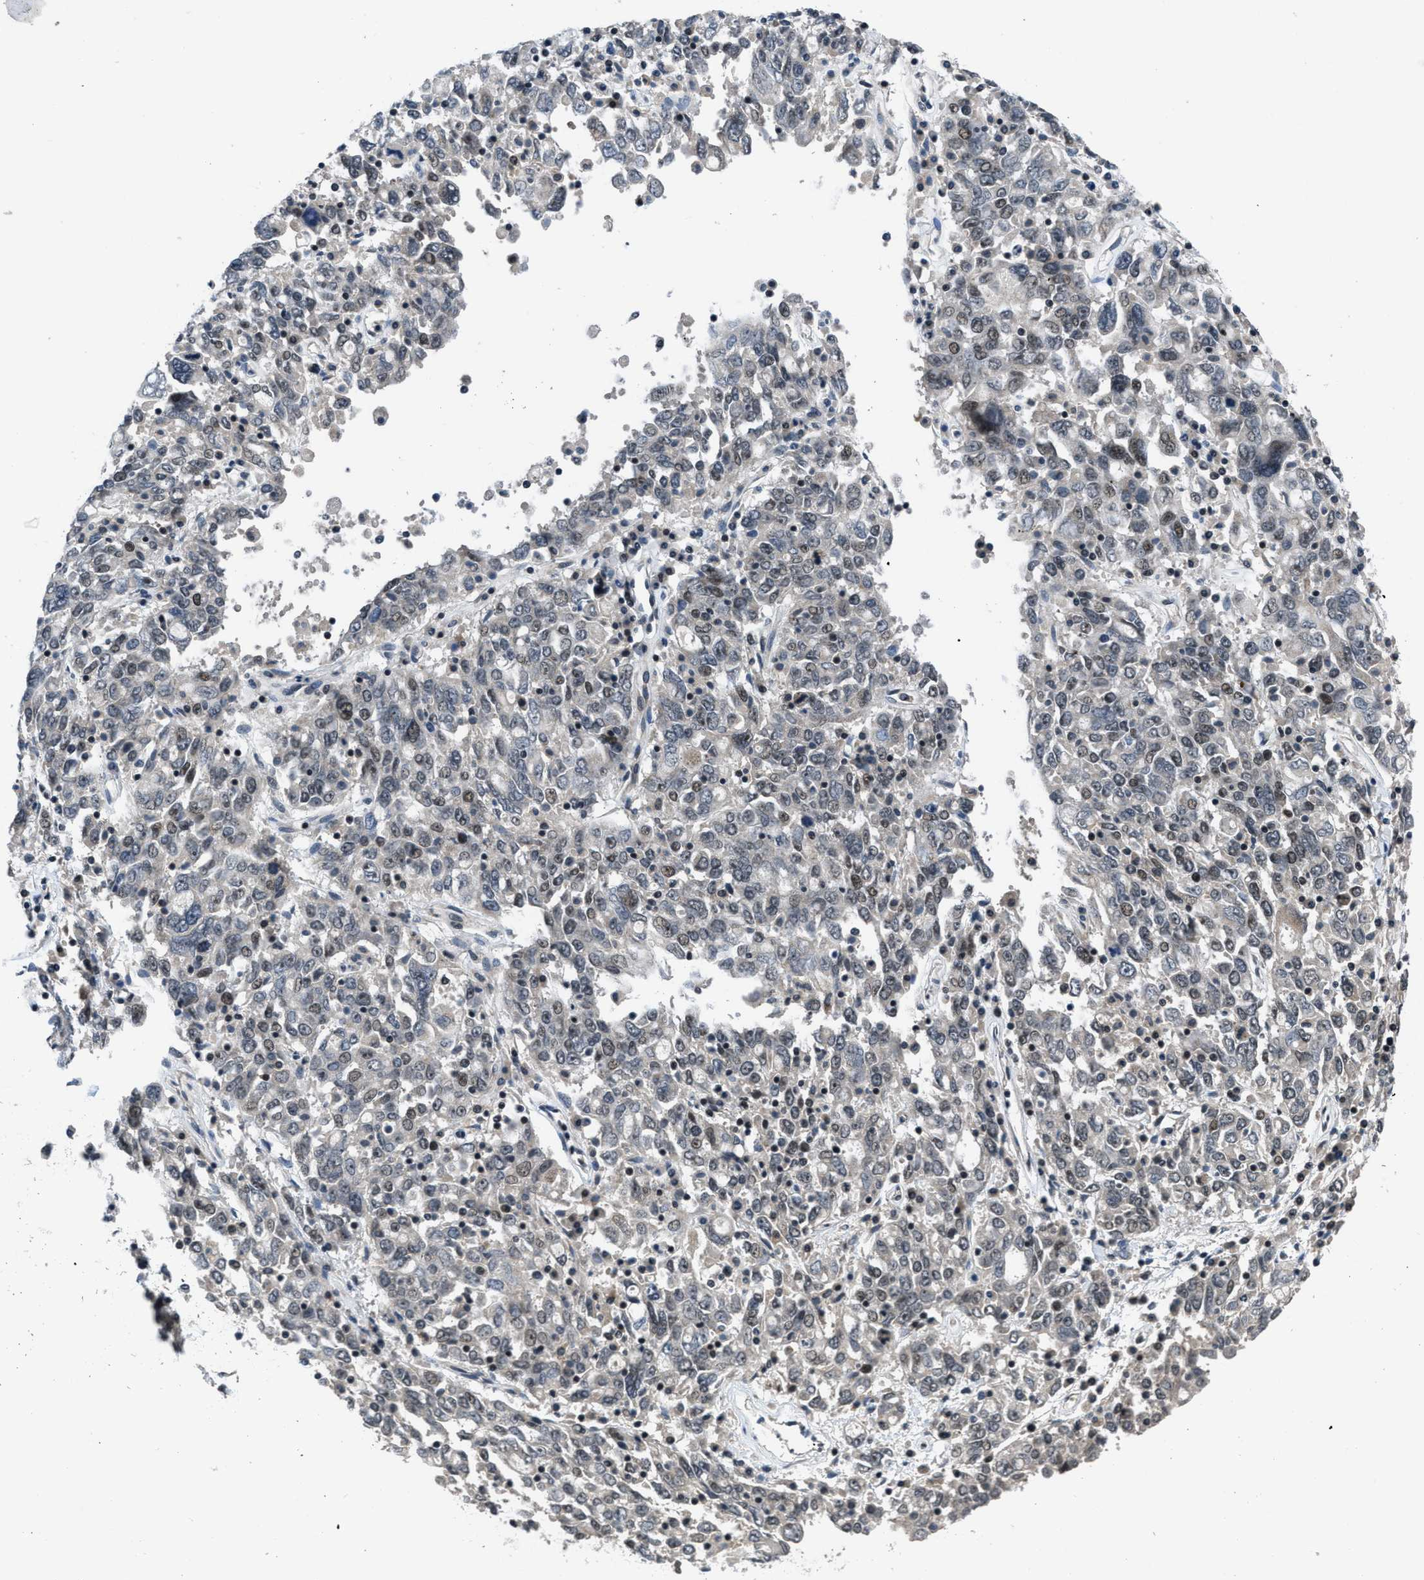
{"staining": {"intensity": "weak", "quantity": "25%-75%", "location": "nuclear"}, "tissue": "ovarian cancer", "cell_type": "Tumor cells", "image_type": "cancer", "snomed": [{"axis": "morphology", "description": "Carcinoma, endometroid"}, {"axis": "topography", "description": "Ovary"}], "caption": "Weak nuclear positivity is present in approximately 25%-75% of tumor cells in ovarian endometroid carcinoma. (Stains: DAB (3,3'-diaminobenzidine) in brown, nuclei in blue, Microscopy: brightfield microscopy at high magnification).", "gene": "SETD5", "patient": {"sex": "female", "age": 62}}